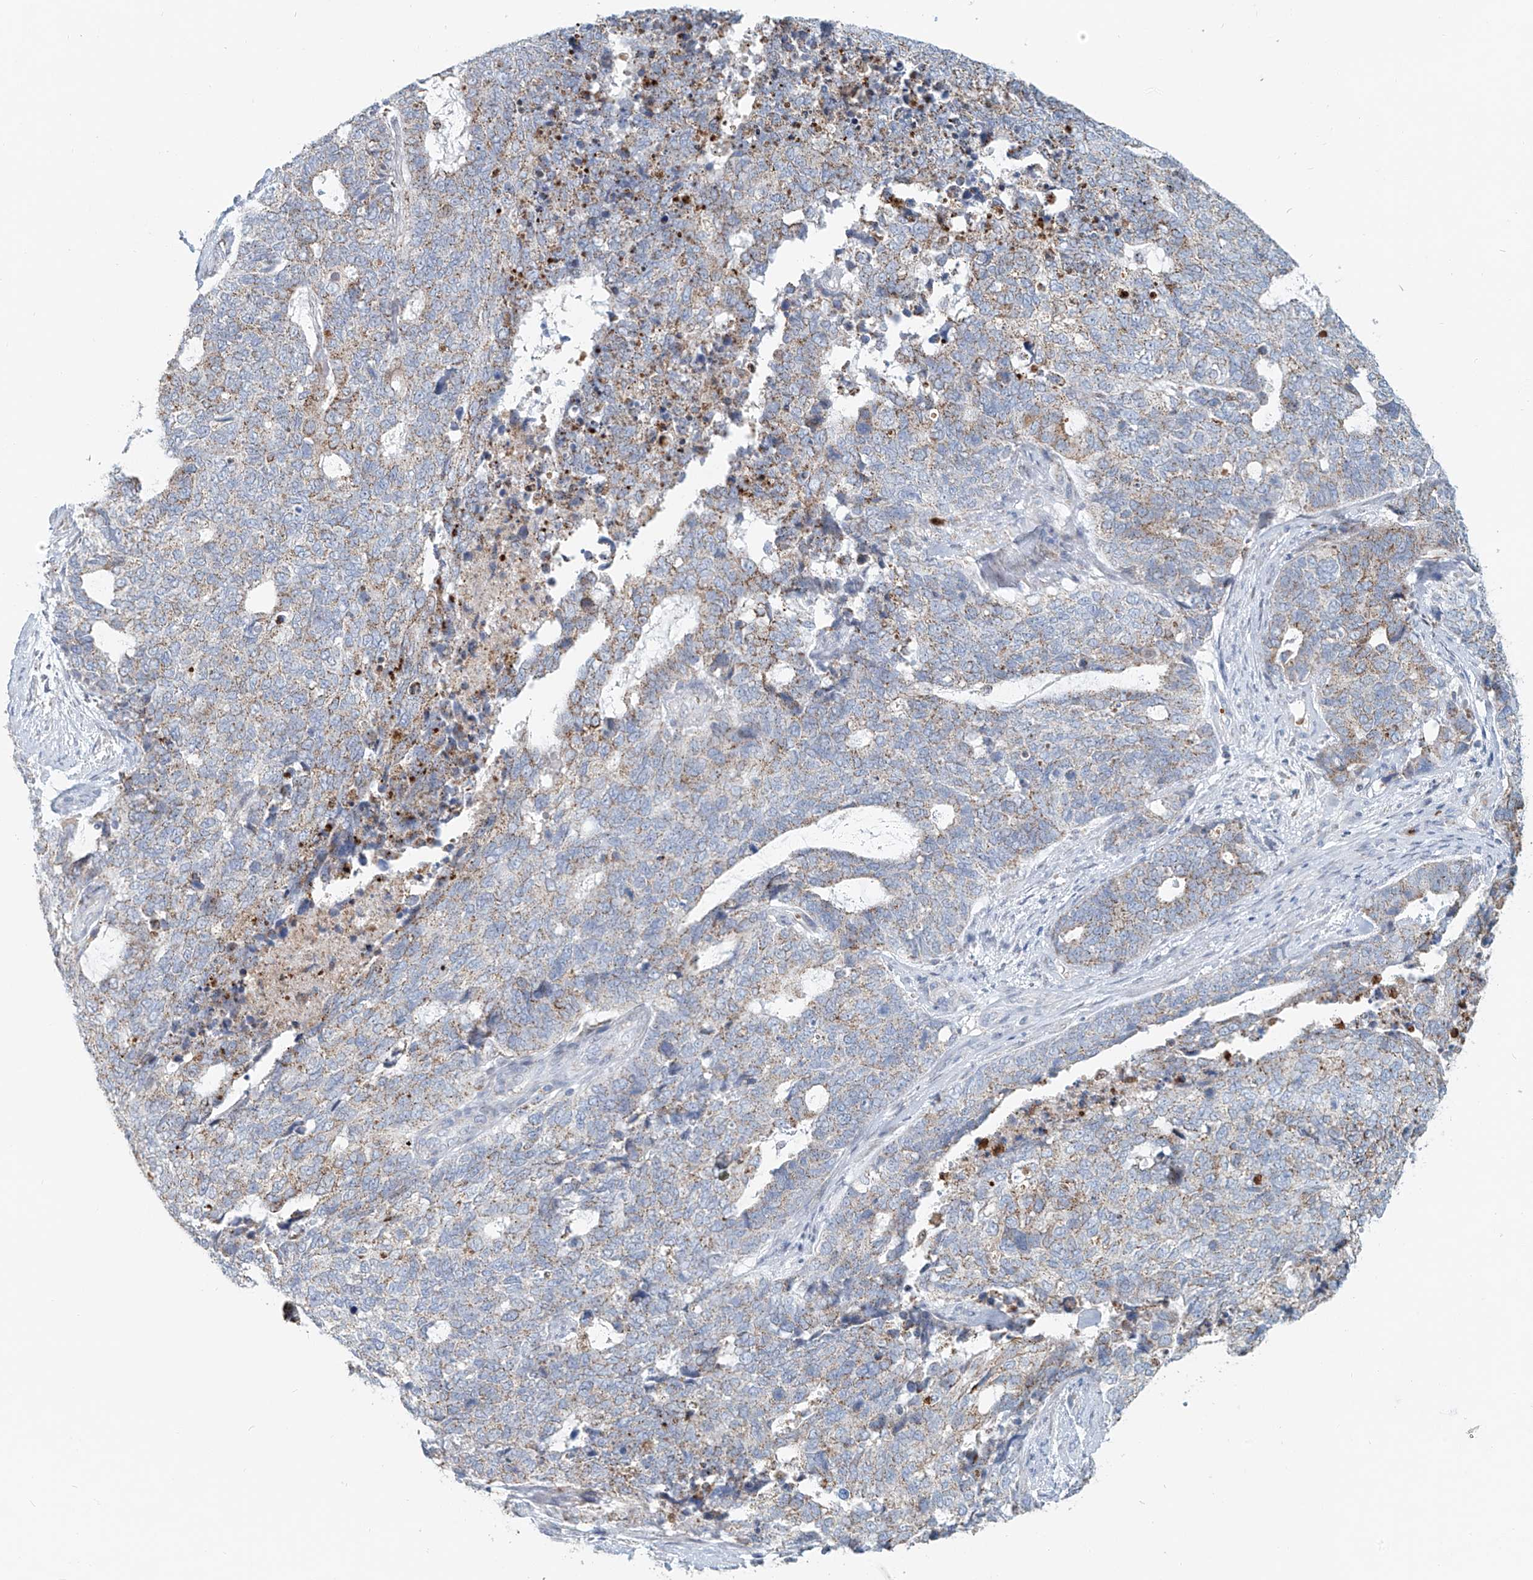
{"staining": {"intensity": "weak", "quantity": "25%-75%", "location": "cytoplasmic/membranous"}, "tissue": "cervical cancer", "cell_type": "Tumor cells", "image_type": "cancer", "snomed": [{"axis": "morphology", "description": "Squamous cell carcinoma, NOS"}, {"axis": "topography", "description": "Cervix"}], "caption": "Approximately 25%-75% of tumor cells in human cervical squamous cell carcinoma demonstrate weak cytoplasmic/membranous protein staining as visualized by brown immunohistochemical staining.", "gene": "PTPRA", "patient": {"sex": "female", "age": 63}}